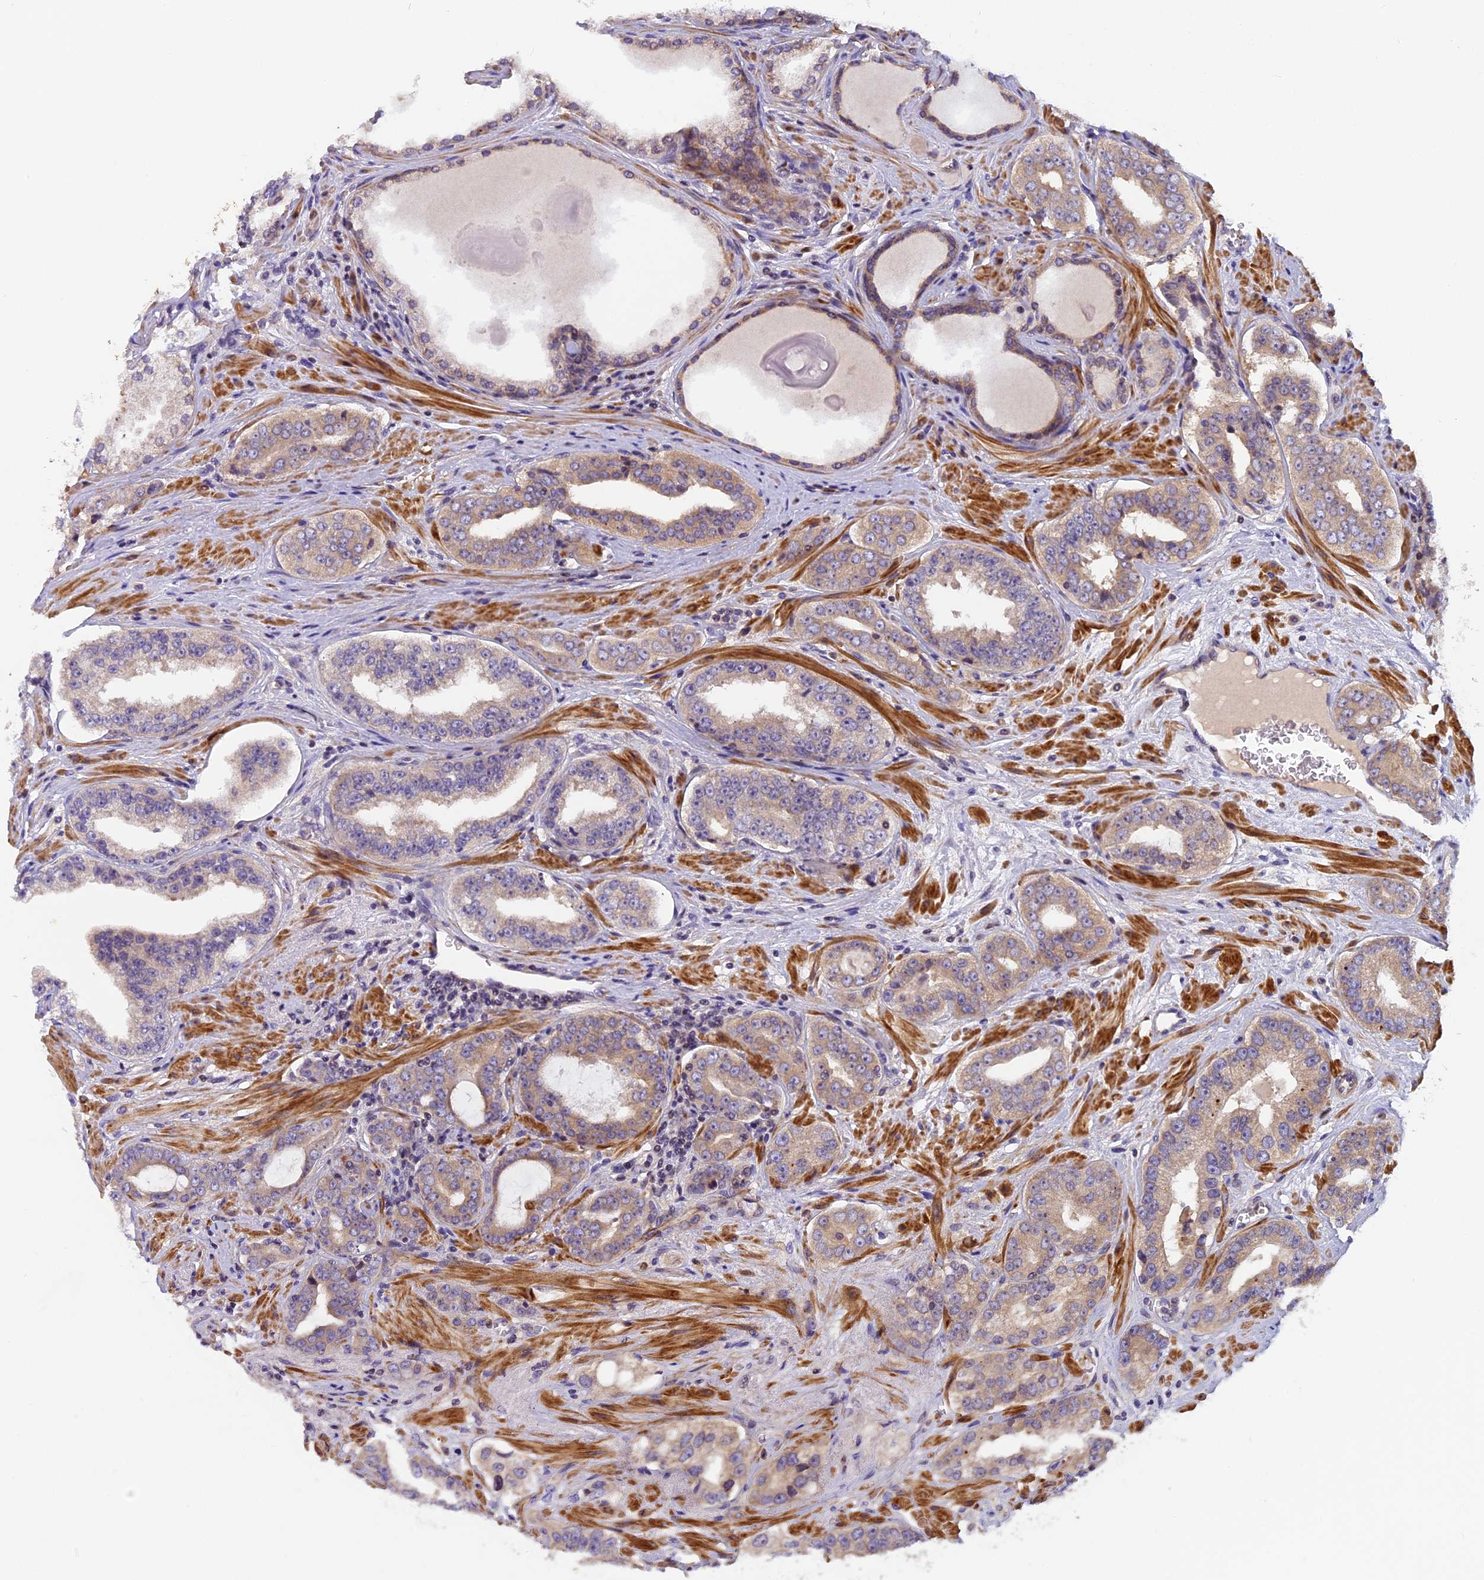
{"staining": {"intensity": "moderate", "quantity": "25%-75%", "location": "cytoplasmic/membranous"}, "tissue": "prostate cancer", "cell_type": "Tumor cells", "image_type": "cancer", "snomed": [{"axis": "morphology", "description": "Adenocarcinoma, High grade"}, {"axis": "topography", "description": "Prostate"}], "caption": "The photomicrograph exhibits a brown stain indicating the presence of a protein in the cytoplasmic/membranous of tumor cells in prostate adenocarcinoma (high-grade).", "gene": "FAM98C", "patient": {"sex": "male", "age": 71}}